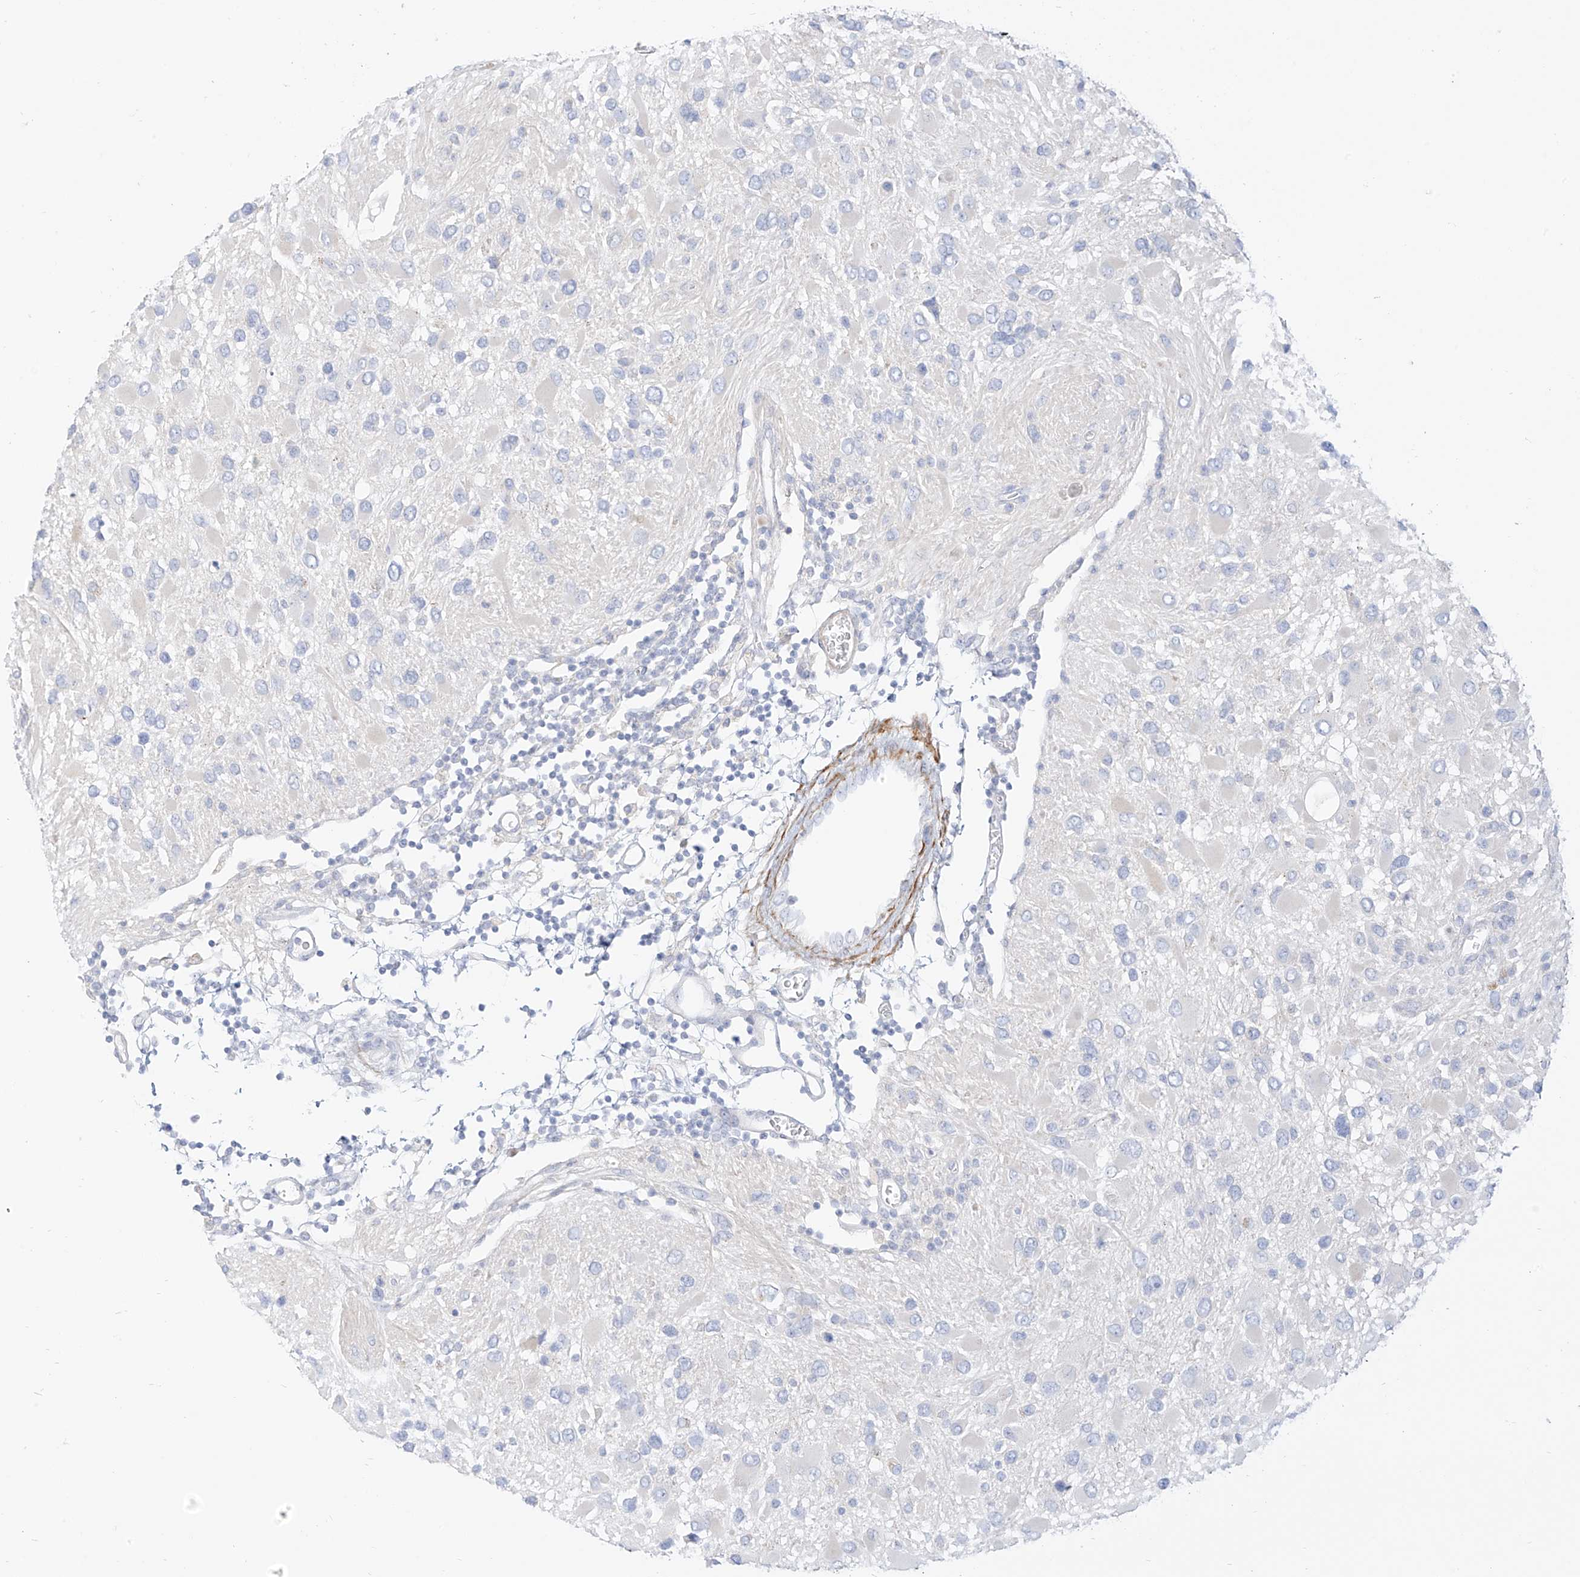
{"staining": {"intensity": "negative", "quantity": "none", "location": "none"}, "tissue": "glioma", "cell_type": "Tumor cells", "image_type": "cancer", "snomed": [{"axis": "morphology", "description": "Glioma, malignant, High grade"}, {"axis": "topography", "description": "Brain"}], "caption": "High power microscopy histopathology image of an immunohistochemistry histopathology image of glioma, revealing no significant staining in tumor cells.", "gene": "ST3GAL5", "patient": {"sex": "male", "age": 53}}